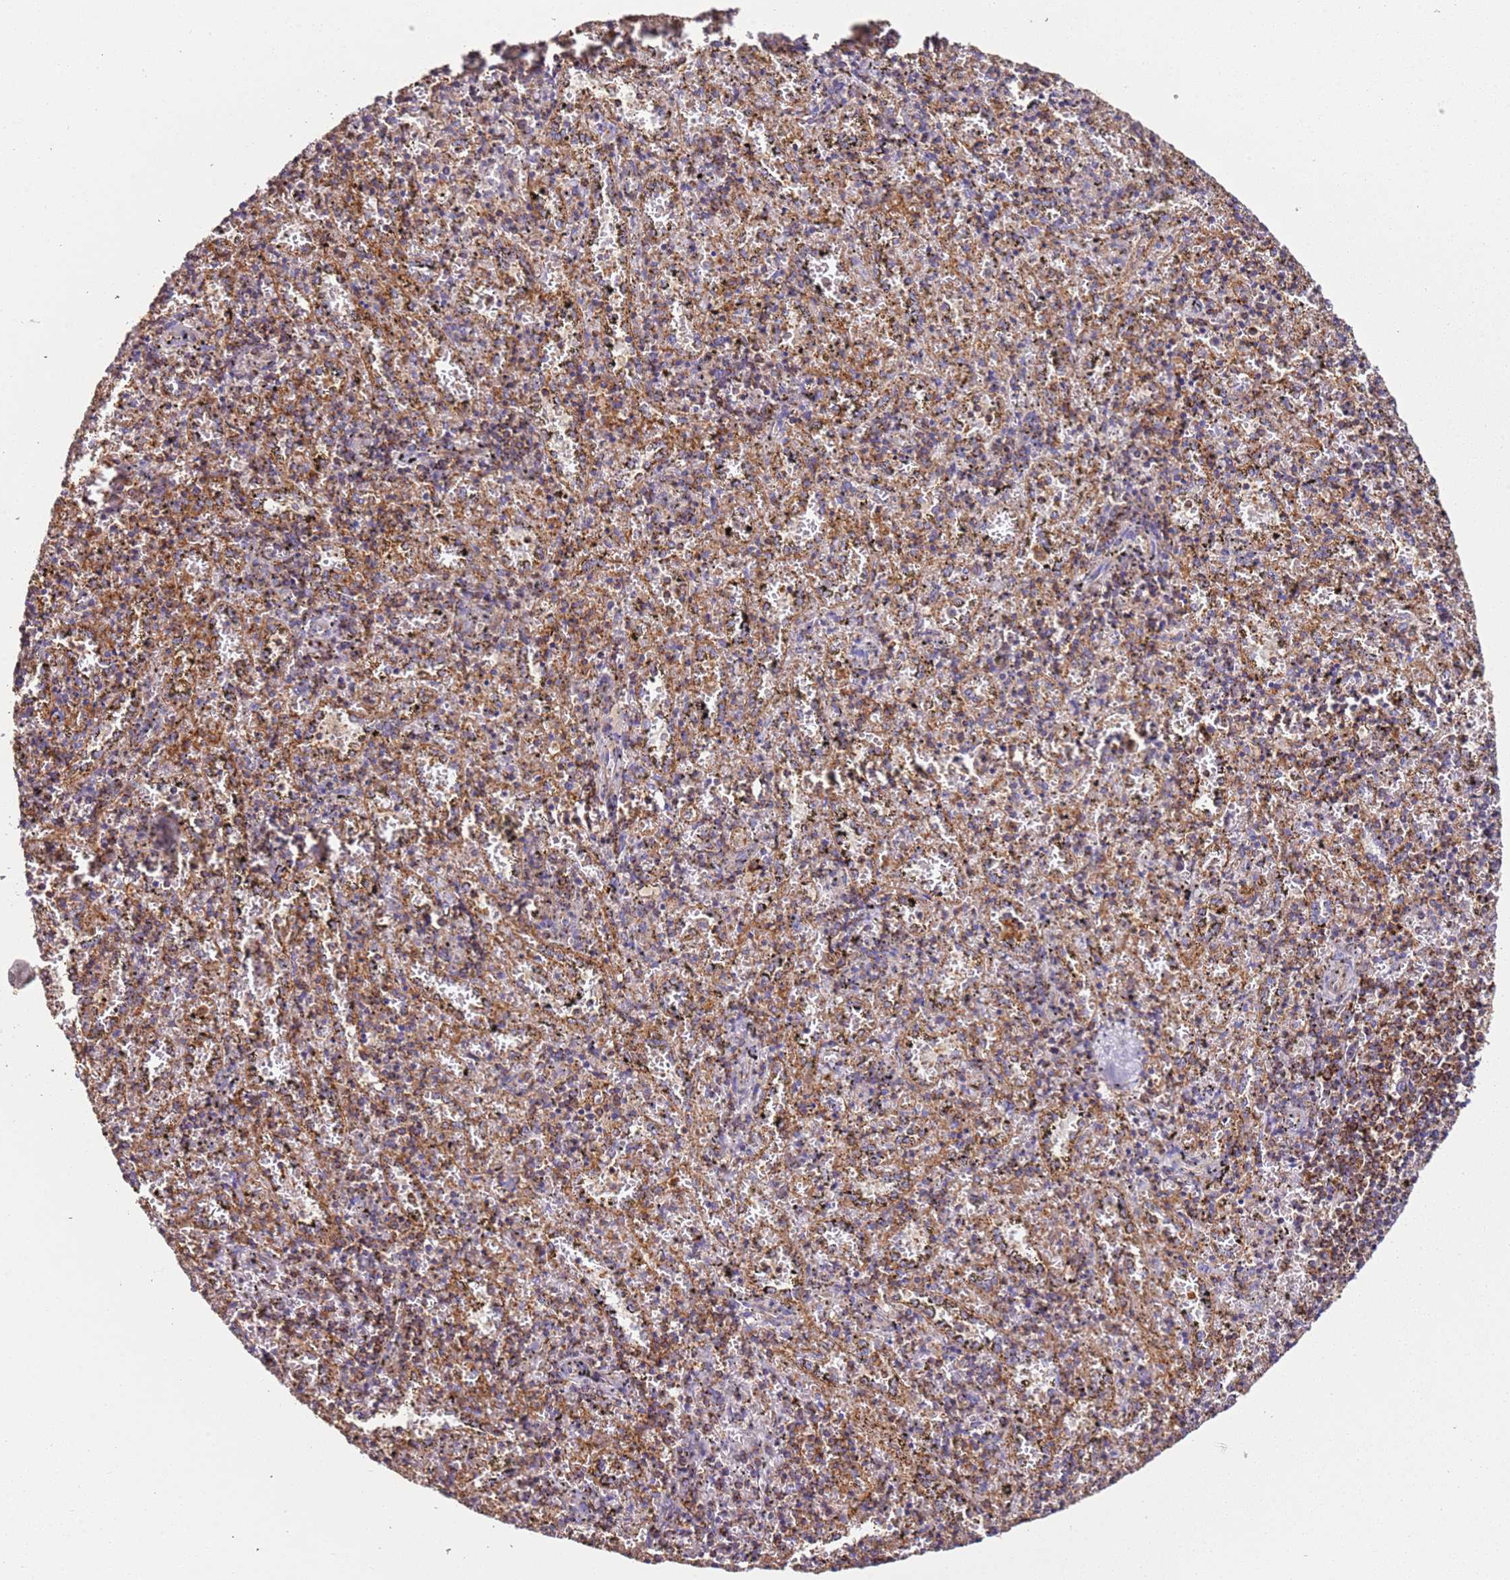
{"staining": {"intensity": "moderate", "quantity": "25%-75%", "location": "cytoplasmic/membranous"}, "tissue": "spleen", "cell_type": "Cells in red pulp", "image_type": "normal", "snomed": [{"axis": "morphology", "description": "Normal tissue, NOS"}, {"axis": "topography", "description": "Spleen"}], "caption": "Normal spleen was stained to show a protein in brown. There is medium levels of moderate cytoplasmic/membranous expression in about 25%-75% of cells in red pulp.", "gene": "RMND5A", "patient": {"sex": "male", "age": 11}}